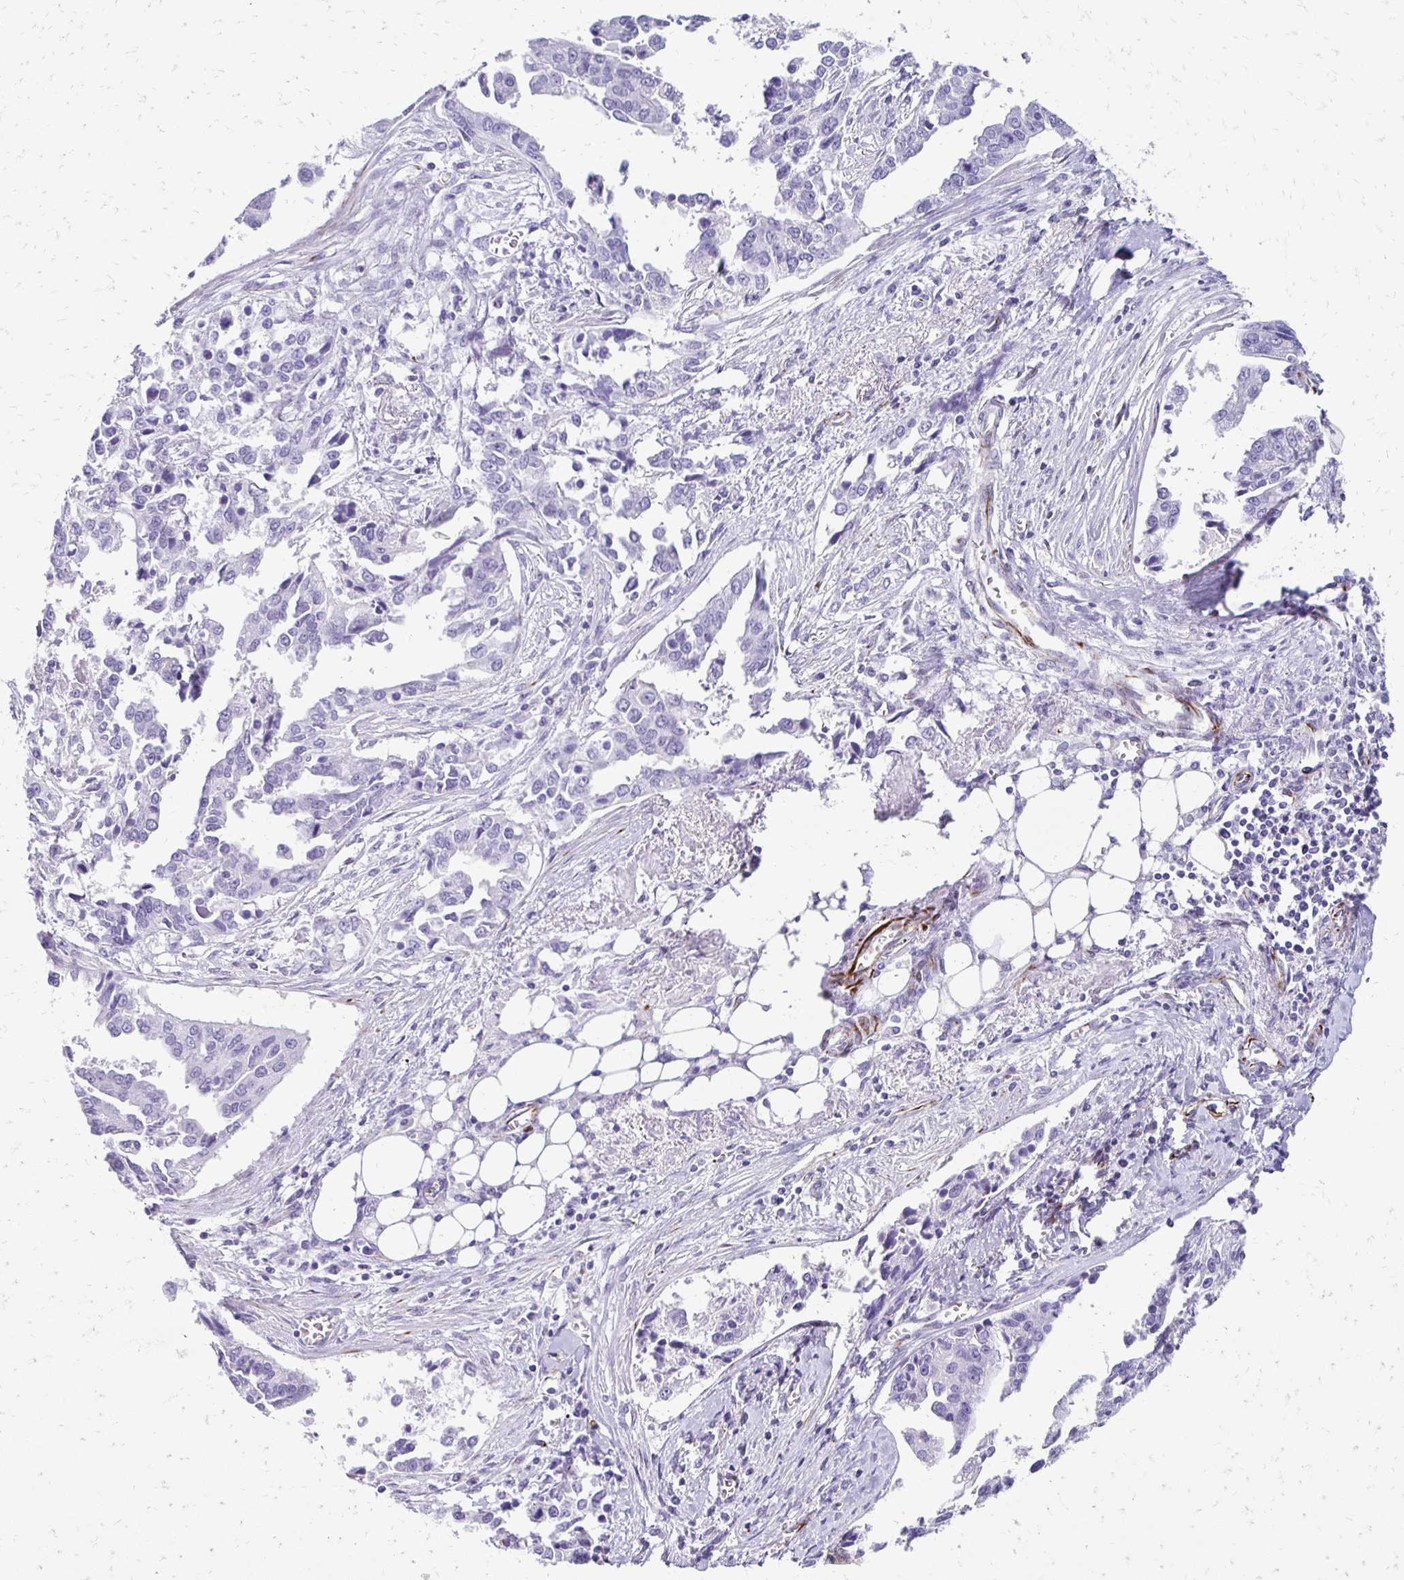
{"staining": {"intensity": "negative", "quantity": "none", "location": "none"}, "tissue": "ovarian cancer", "cell_type": "Tumor cells", "image_type": "cancer", "snomed": [{"axis": "morphology", "description": "Cystadenocarcinoma, serous, NOS"}, {"axis": "topography", "description": "Ovary"}], "caption": "Photomicrograph shows no significant protein expression in tumor cells of ovarian cancer (serous cystadenocarcinoma). (DAB (3,3'-diaminobenzidine) IHC visualized using brightfield microscopy, high magnification).", "gene": "TMEM54", "patient": {"sex": "female", "age": 75}}